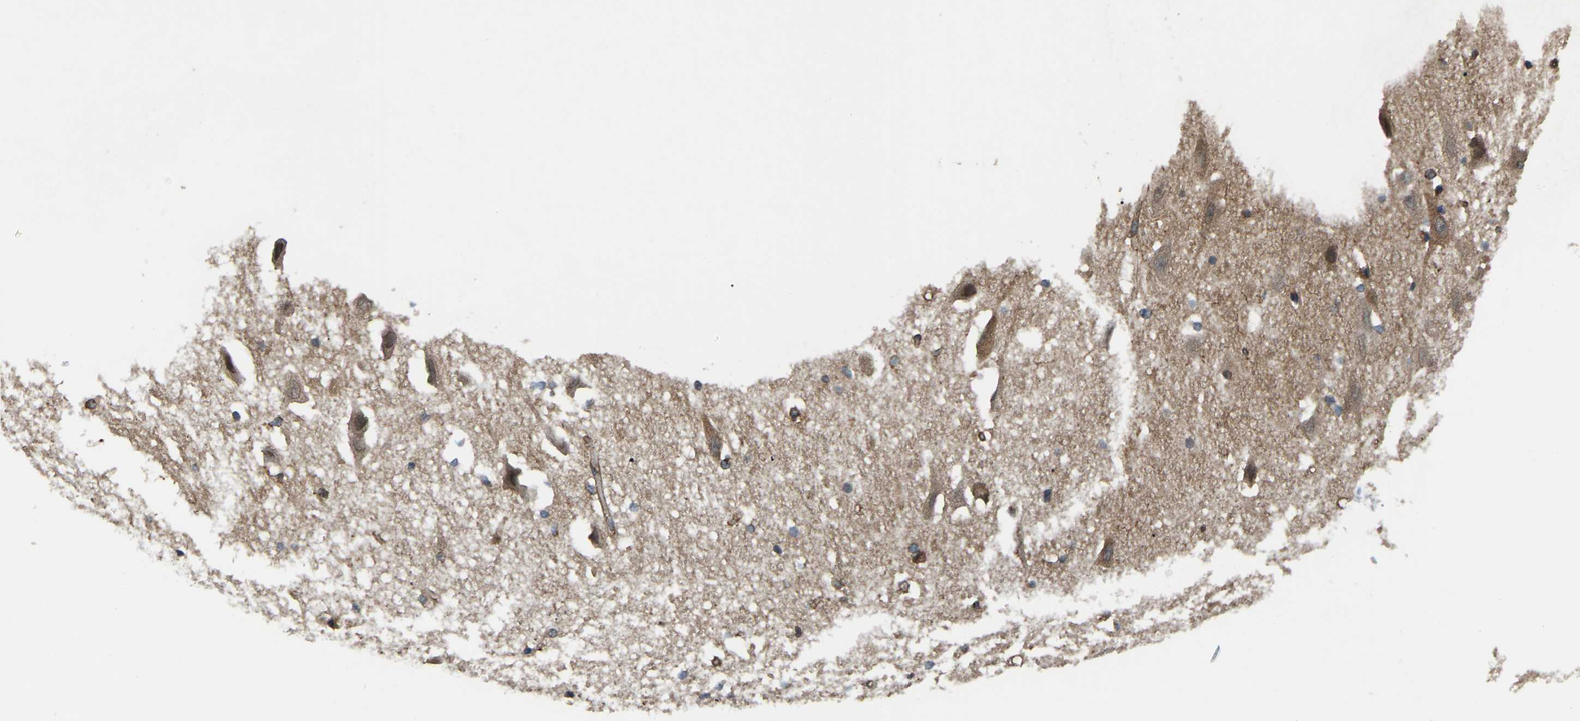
{"staining": {"intensity": "weak", "quantity": "25%-75%", "location": "cytoplasmic/membranous"}, "tissue": "hippocampus", "cell_type": "Glial cells", "image_type": "normal", "snomed": [{"axis": "morphology", "description": "Normal tissue, NOS"}, {"axis": "topography", "description": "Hippocampus"}], "caption": "Protein analysis of normal hippocampus reveals weak cytoplasmic/membranous staining in about 25%-75% of glial cells.", "gene": "PICALM", "patient": {"sex": "female", "age": 19}}